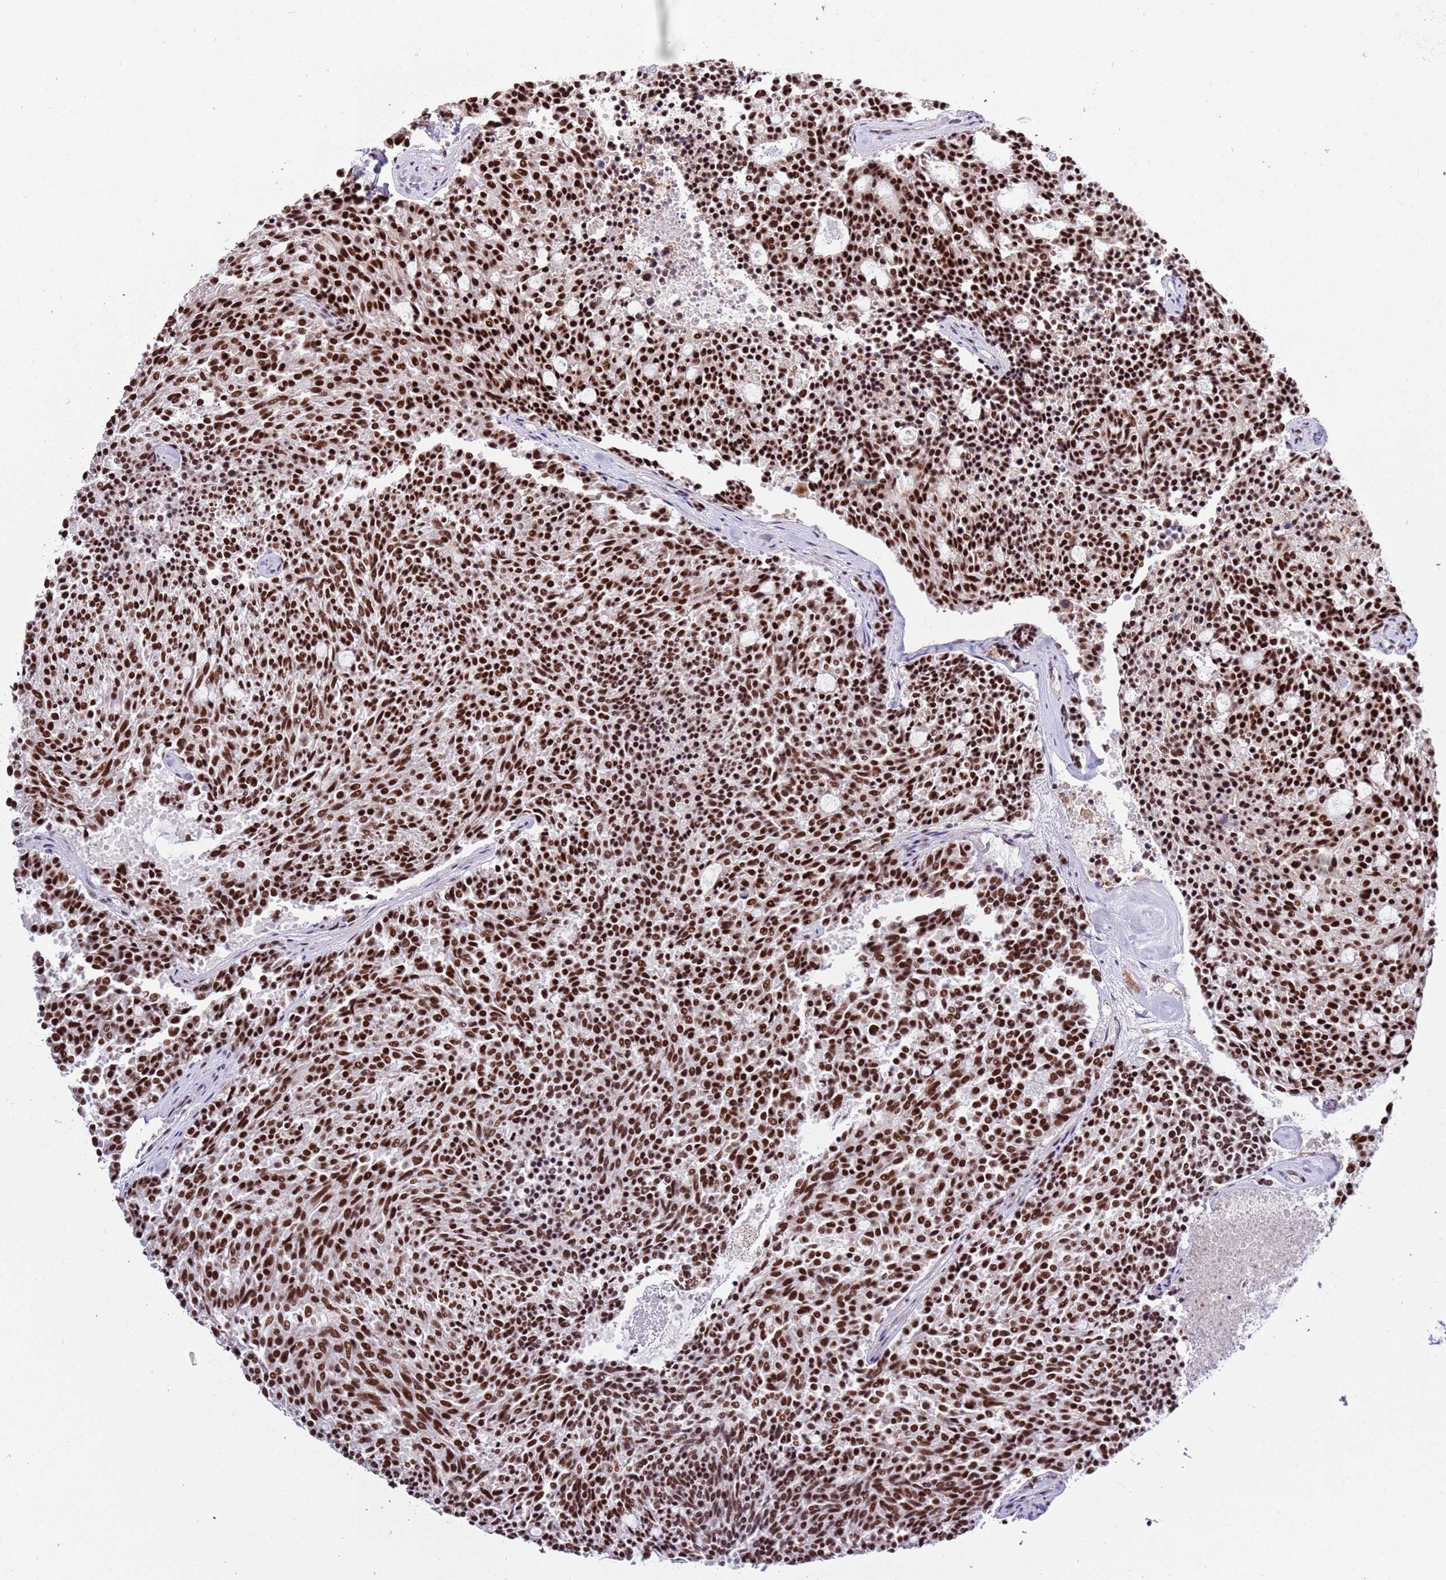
{"staining": {"intensity": "strong", "quantity": ">75%", "location": "nuclear"}, "tissue": "carcinoid", "cell_type": "Tumor cells", "image_type": "cancer", "snomed": [{"axis": "morphology", "description": "Carcinoid, malignant, NOS"}, {"axis": "topography", "description": "Pancreas"}], "caption": "DAB (3,3'-diaminobenzidine) immunohistochemical staining of human carcinoid (malignant) demonstrates strong nuclear protein staining in about >75% of tumor cells.", "gene": "AKAP8L", "patient": {"sex": "female", "age": 54}}